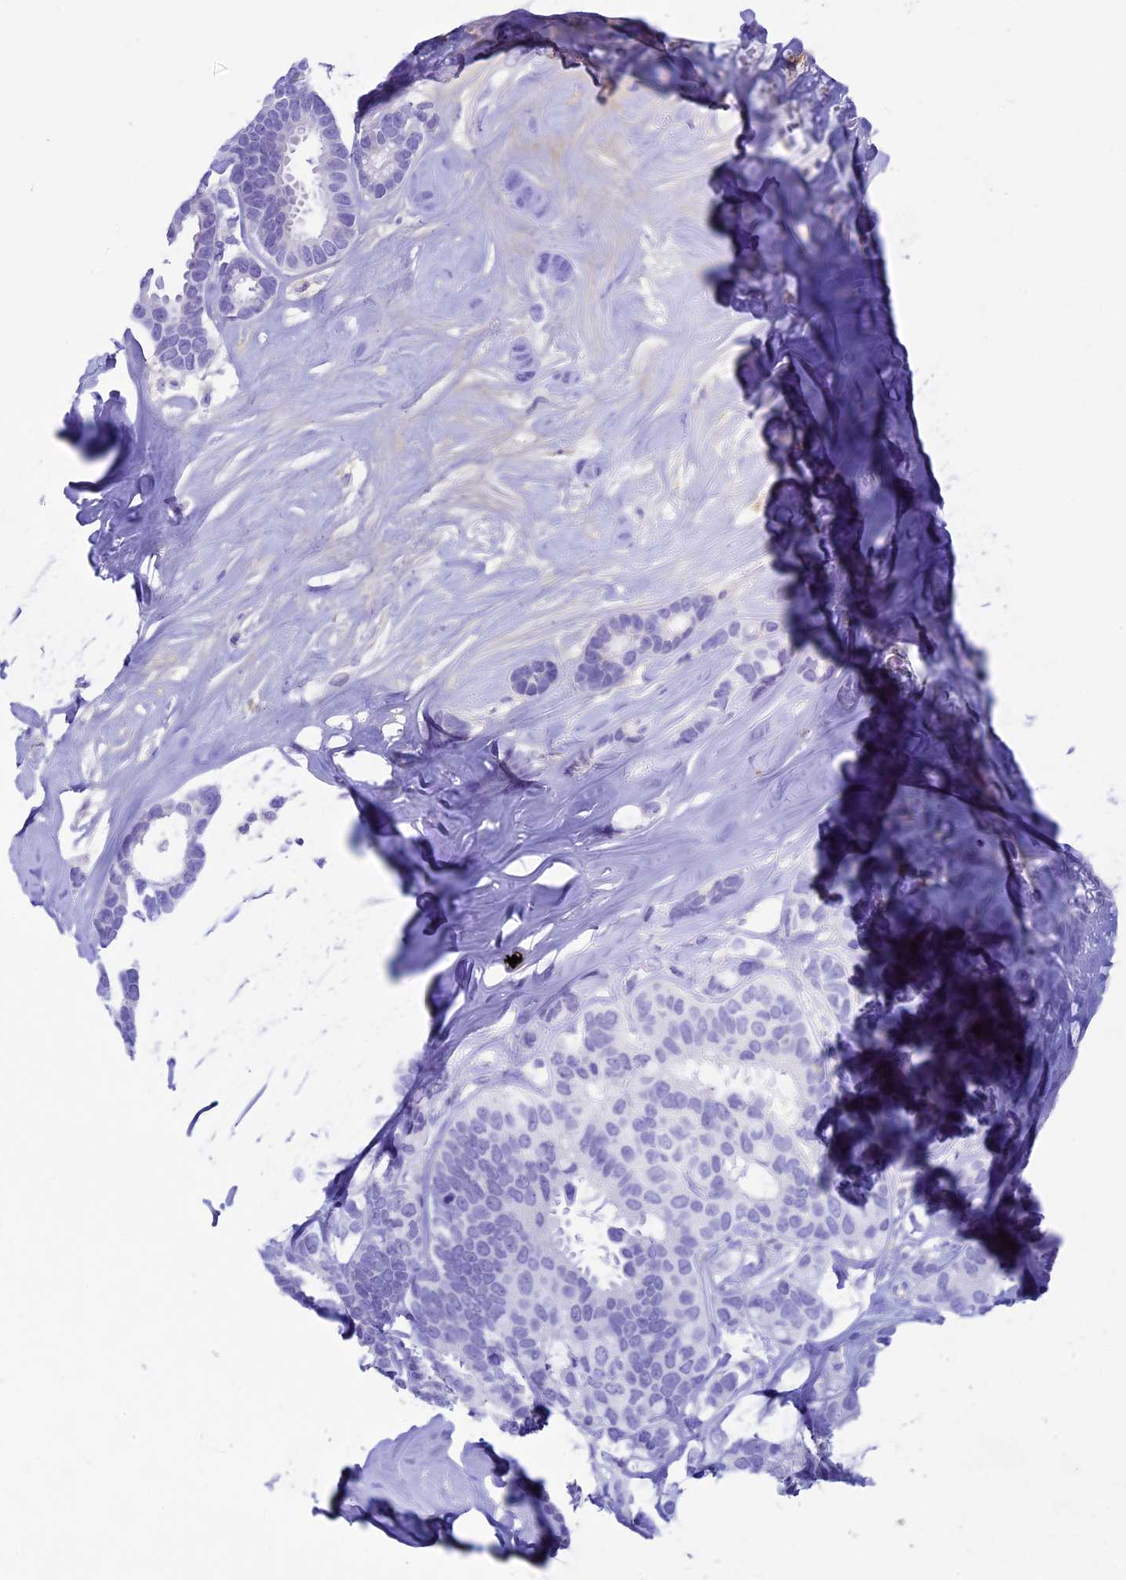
{"staining": {"intensity": "negative", "quantity": "none", "location": "none"}, "tissue": "breast cancer", "cell_type": "Tumor cells", "image_type": "cancer", "snomed": [{"axis": "morphology", "description": "Duct carcinoma"}, {"axis": "topography", "description": "Breast"}], "caption": "Immunohistochemical staining of breast cancer demonstrates no significant expression in tumor cells.", "gene": "IGSF6", "patient": {"sex": "female", "age": 87}}